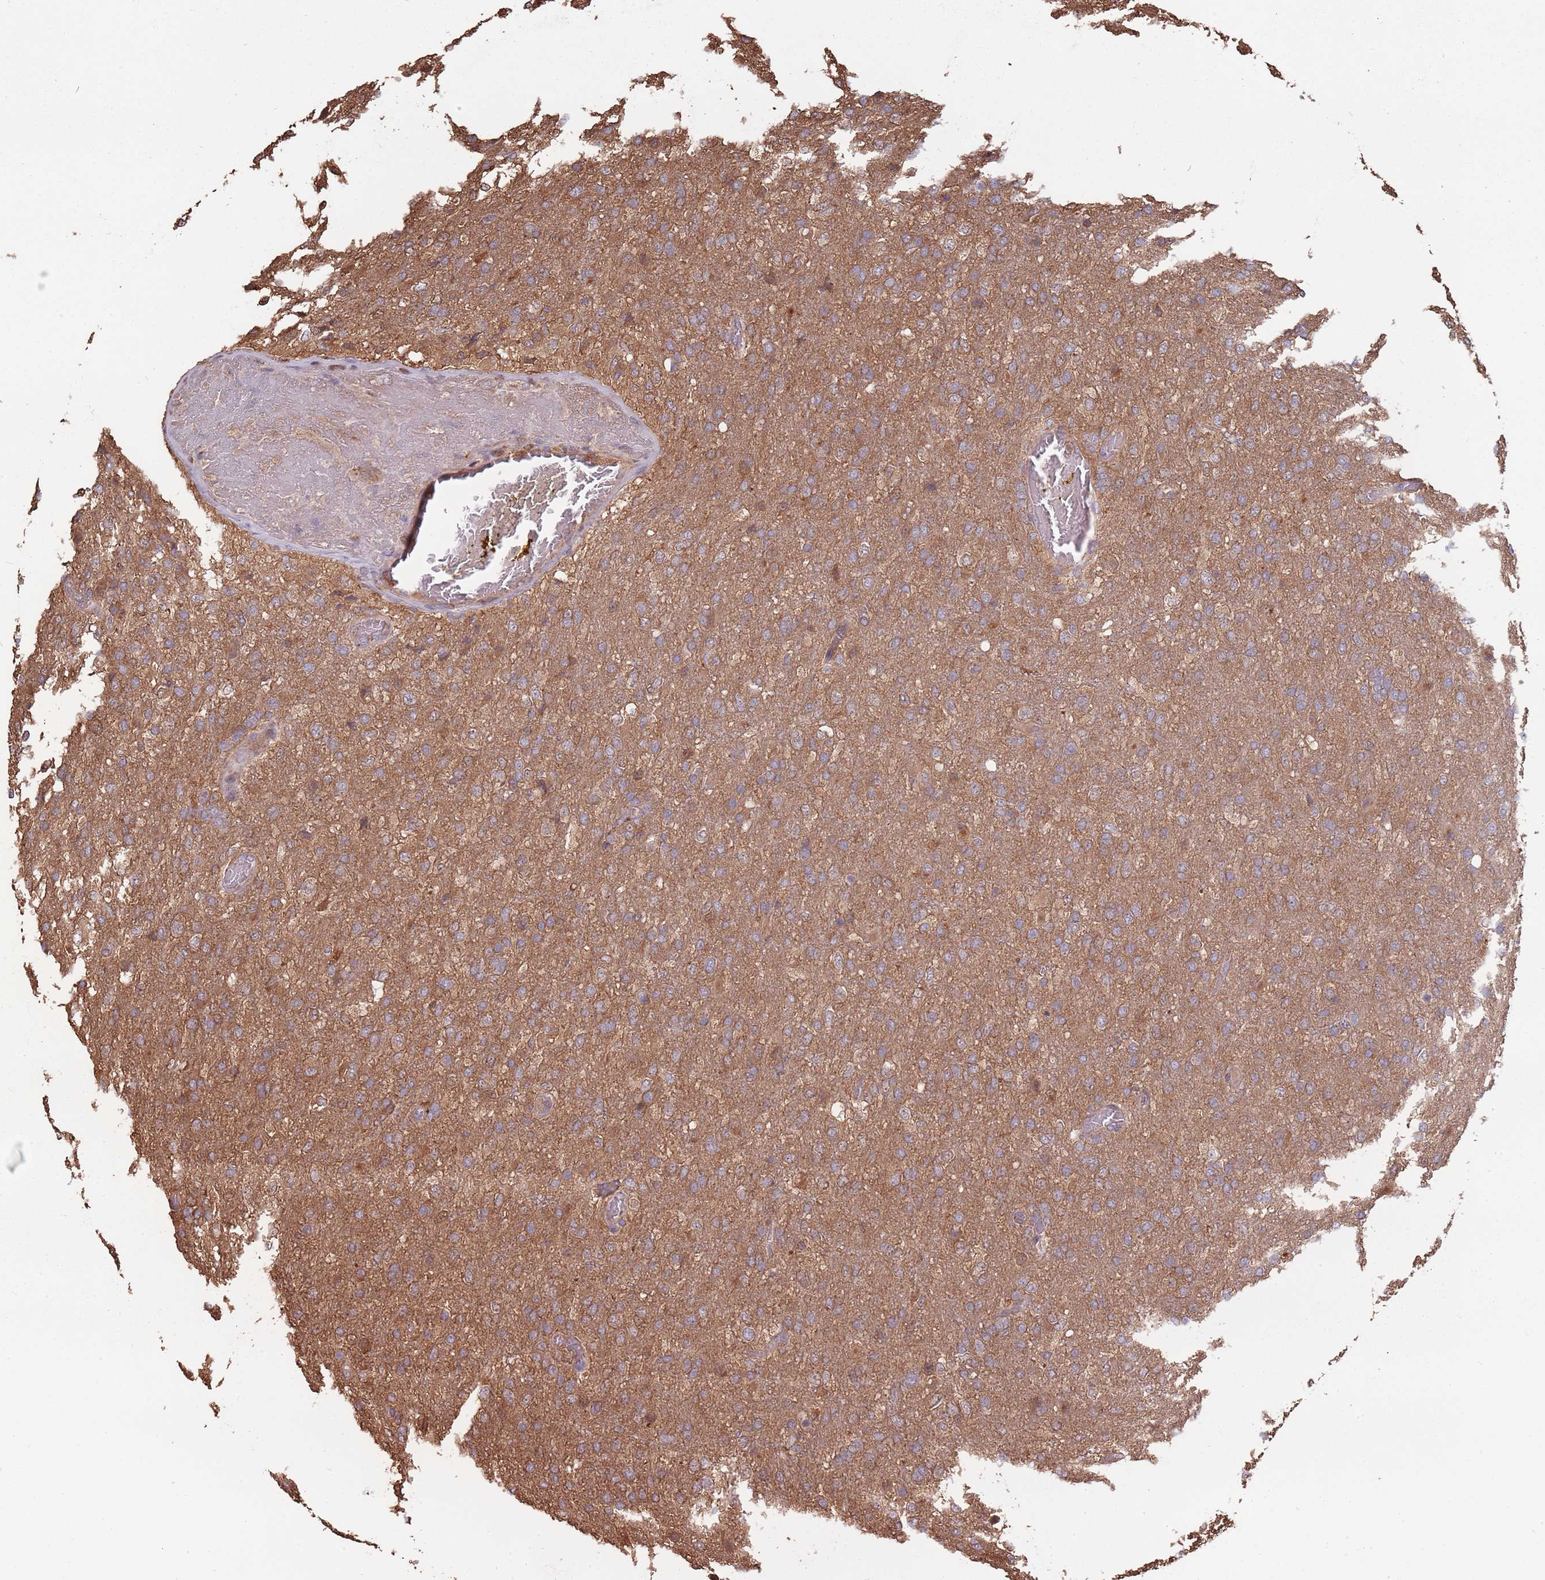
{"staining": {"intensity": "moderate", "quantity": ">75%", "location": "cytoplasmic/membranous"}, "tissue": "glioma", "cell_type": "Tumor cells", "image_type": "cancer", "snomed": [{"axis": "morphology", "description": "Glioma, malignant, High grade"}, {"axis": "topography", "description": "Brain"}], "caption": "Brown immunohistochemical staining in malignant glioma (high-grade) demonstrates moderate cytoplasmic/membranous staining in about >75% of tumor cells.", "gene": "COG4", "patient": {"sex": "female", "age": 74}}